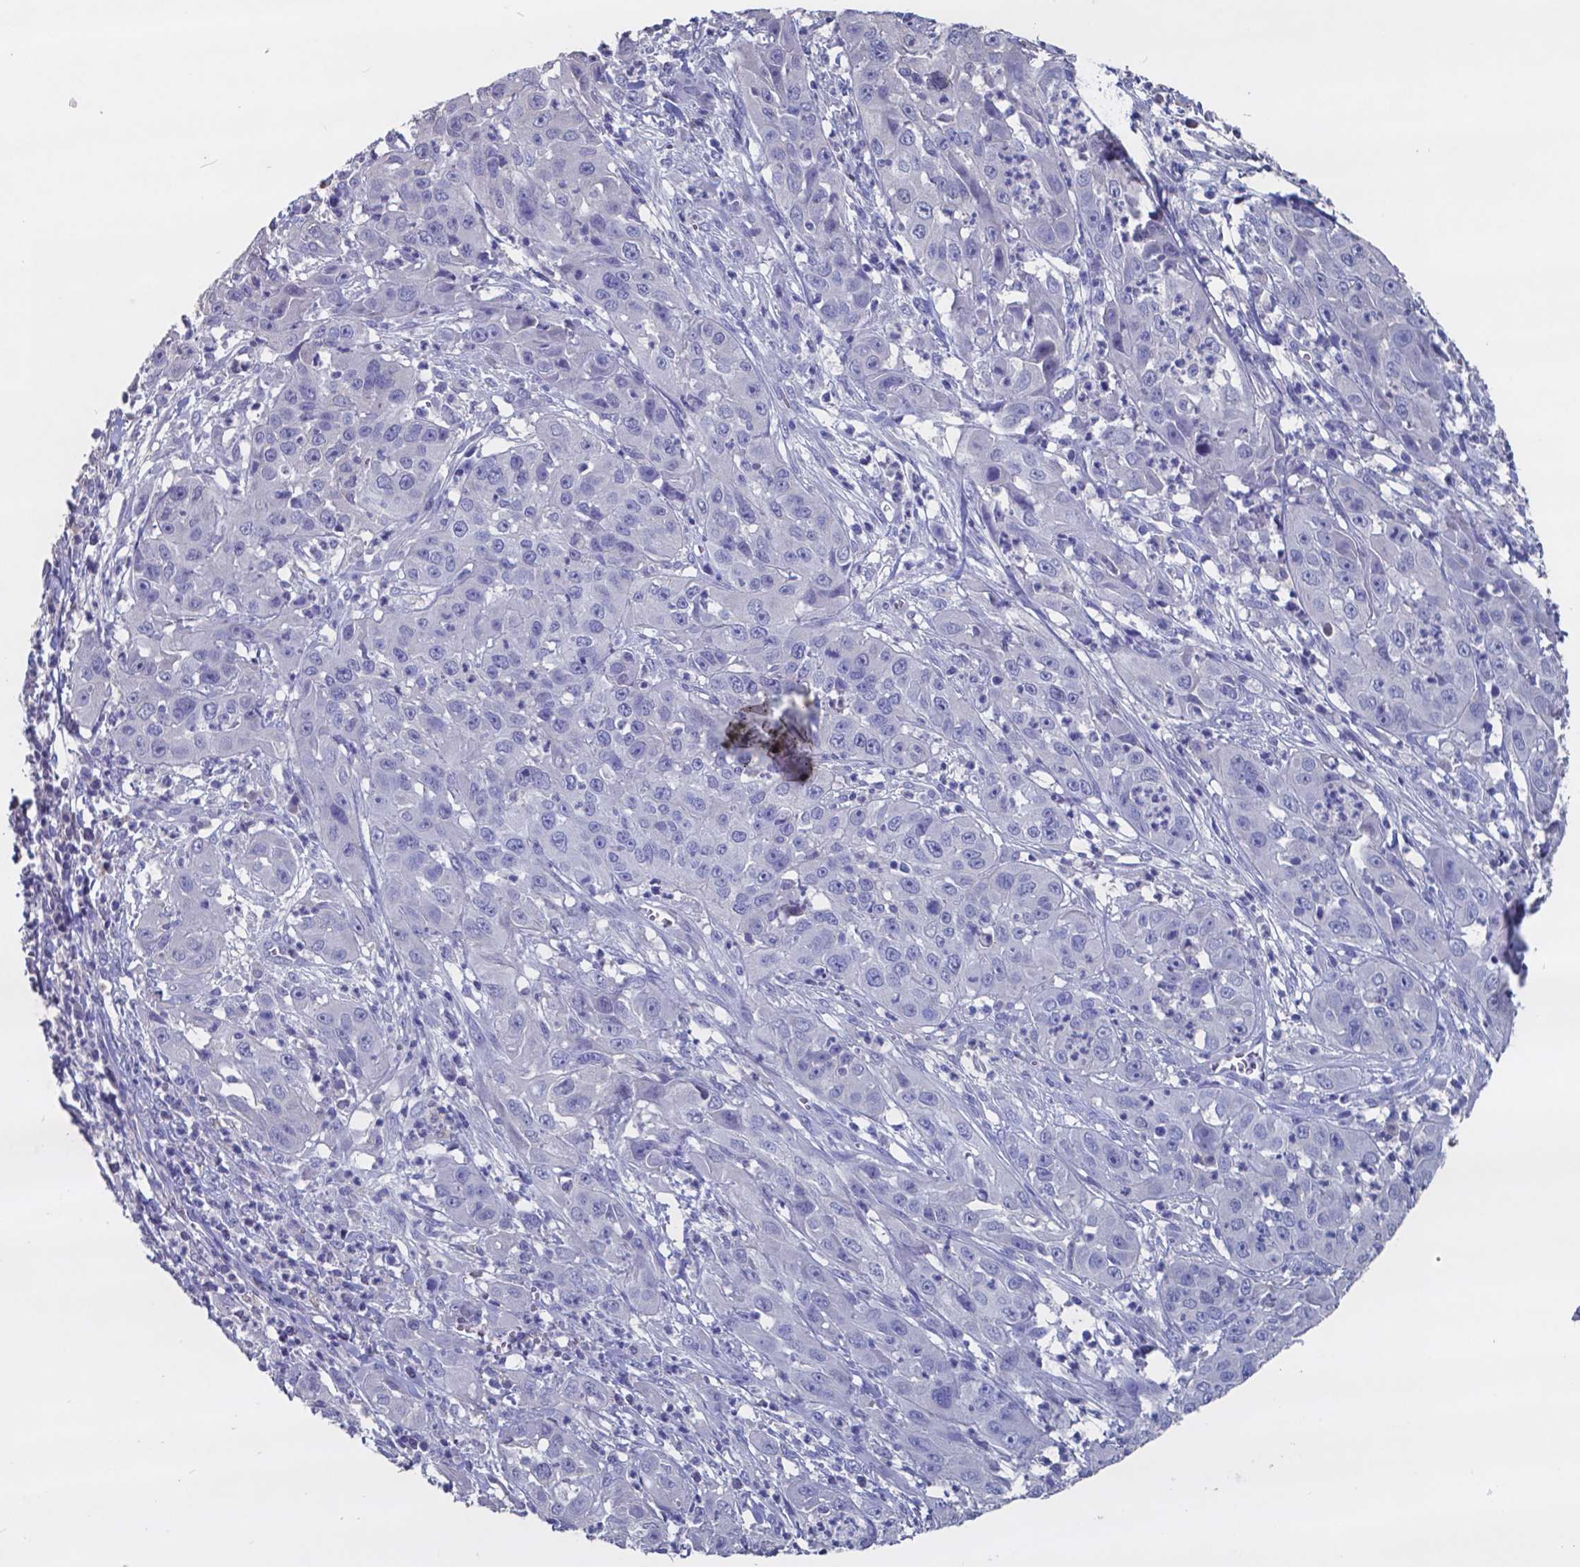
{"staining": {"intensity": "negative", "quantity": "none", "location": "none"}, "tissue": "cervical cancer", "cell_type": "Tumor cells", "image_type": "cancer", "snomed": [{"axis": "morphology", "description": "Squamous cell carcinoma, NOS"}, {"axis": "topography", "description": "Cervix"}], "caption": "Immunohistochemical staining of human squamous cell carcinoma (cervical) exhibits no significant expression in tumor cells.", "gene": "TTR", "patient": {"sex": "female", "age": 32}}